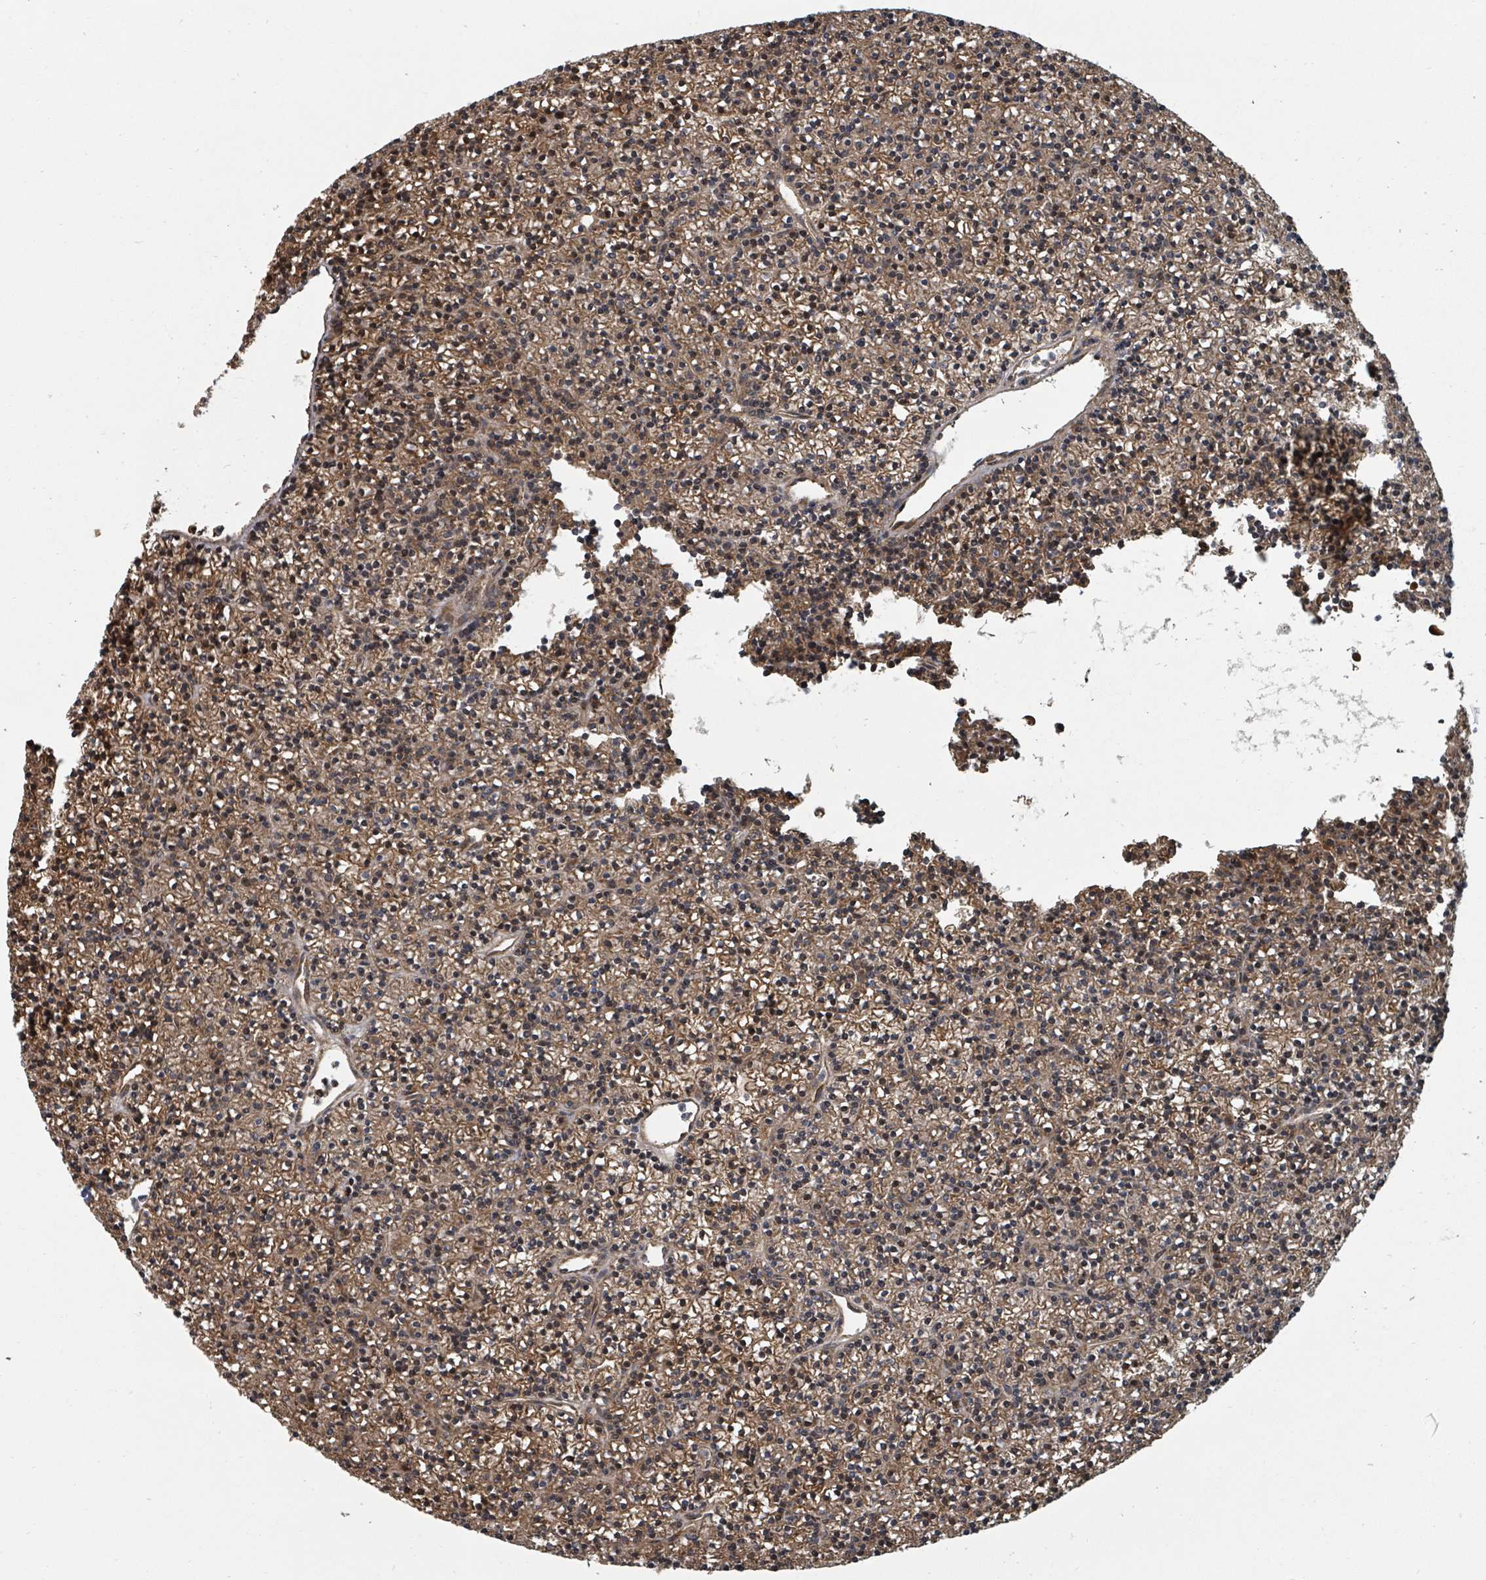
{"staining": {"intensity": "moderate", "quantity": ">75%", "location": "cytoplasmic/membranous"}, "tissue": "parathyroid gland", "cell_type": "Glandular cells", "image_type": "normal", "snomed": [{"axis": "morphology", "description": "Normal tissue, NOS"}, {"axis": "topography", "description": "Parathyroid gland"}], "caption": "Parathyroid gland was stained to show a protein in brown. There is medium levels of moderate cytoplasmic/membranous positivity in approximately >75% of glandular cells.", "gene": "DPM1", "patient": {"sex": "female", "age": 45}}